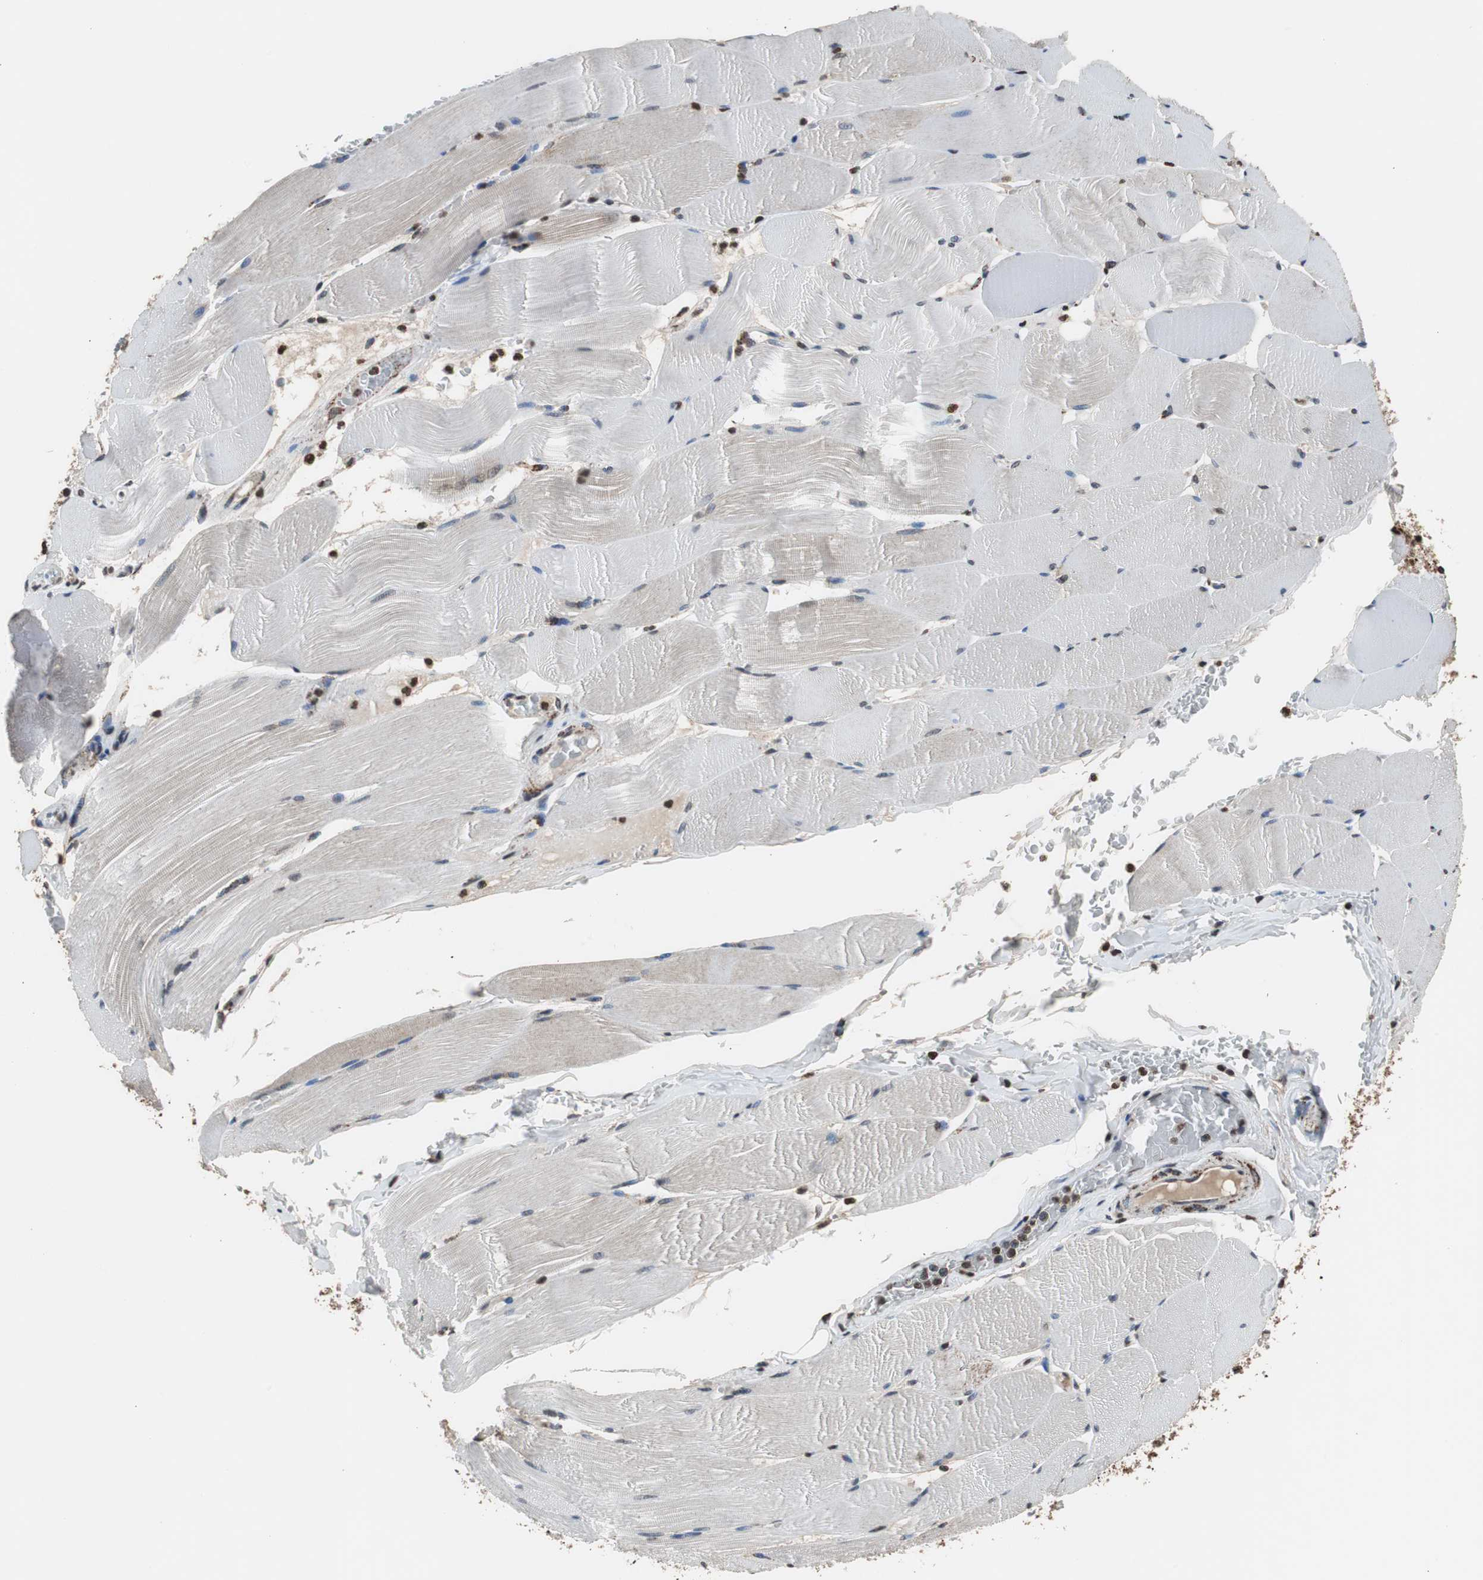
{"staining": {"intensity": "weak", "quantity": ">75%", "location": "cytoplasmic/membranous"}, "tissue": "skeletal muscle", "cell_type": "Myocytes", "image_type": "normal", "snomed": [{"axis": "morphology", "description": "Normal tissue, NOS"}, {"axis": "topography", "description": "Skeletal muscle"}], "caption": "Skeletal muscle stained for a protein reveals weak cytoplasmic/membranous positivity in myocytes. (DAB = brown stain, brightfield microscopy at high magnification).", "gene": "HSPA9", "patient": {"sex": "male", "age": 62}}